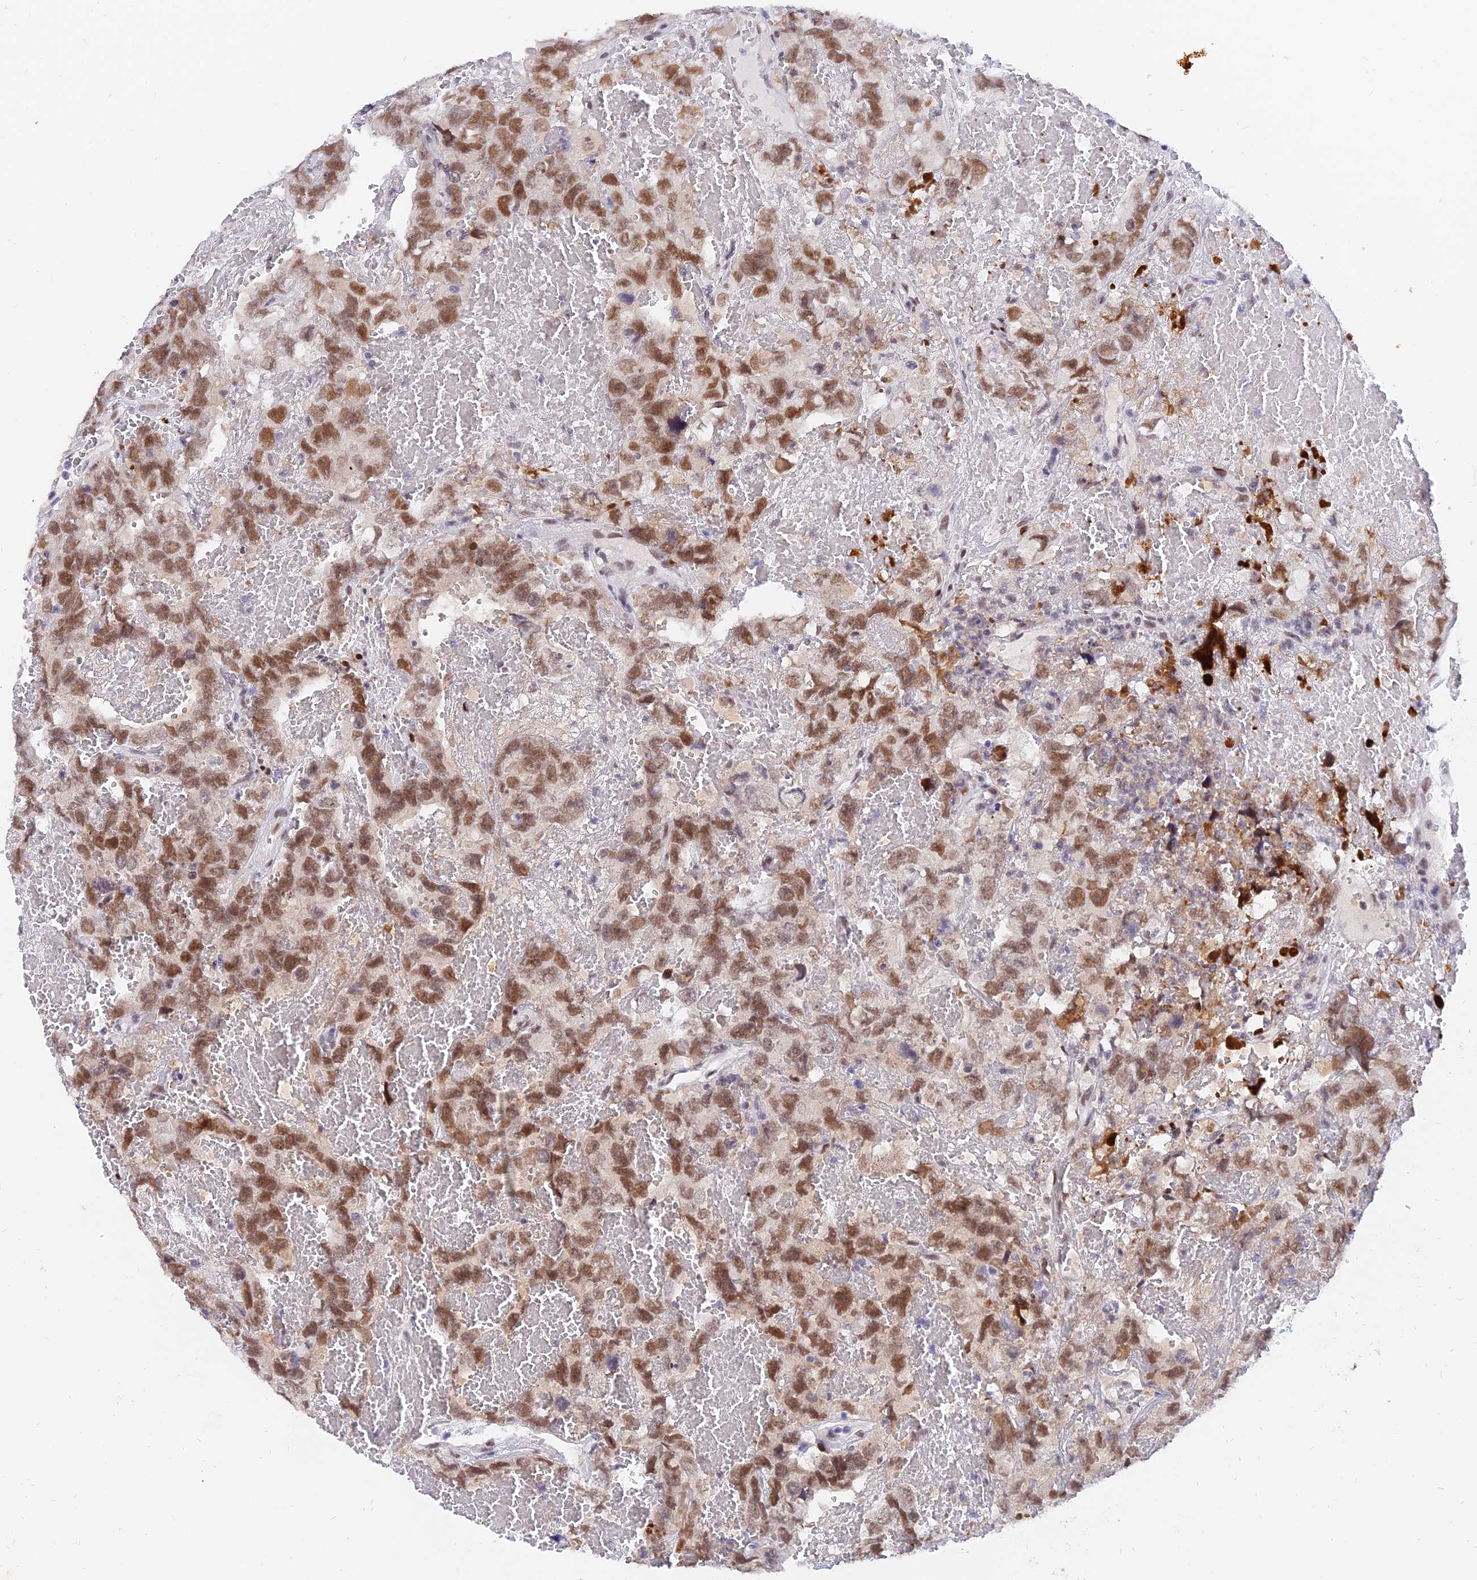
{"staining": {"intensity": "moderate", "quantity": ">75%", "location": "nuclear"}, "tissue": "testis cancer", "cell_type": "Tumor cells", "image_type": "cancer", "snomed": [{"axis": "morphology", "description": "Carcinoma, Embryonal, NOS"}, {"axis": "topography", "description": "Testis"}], "caption": "Testis cancer (embryonal carcinoma) stained with a brown dye demonstrates moderate nuclear positive staining in approximately >75% of tumor cells.", "gene": "DPY30", "patient": {"sex": "male", "age": 45}}